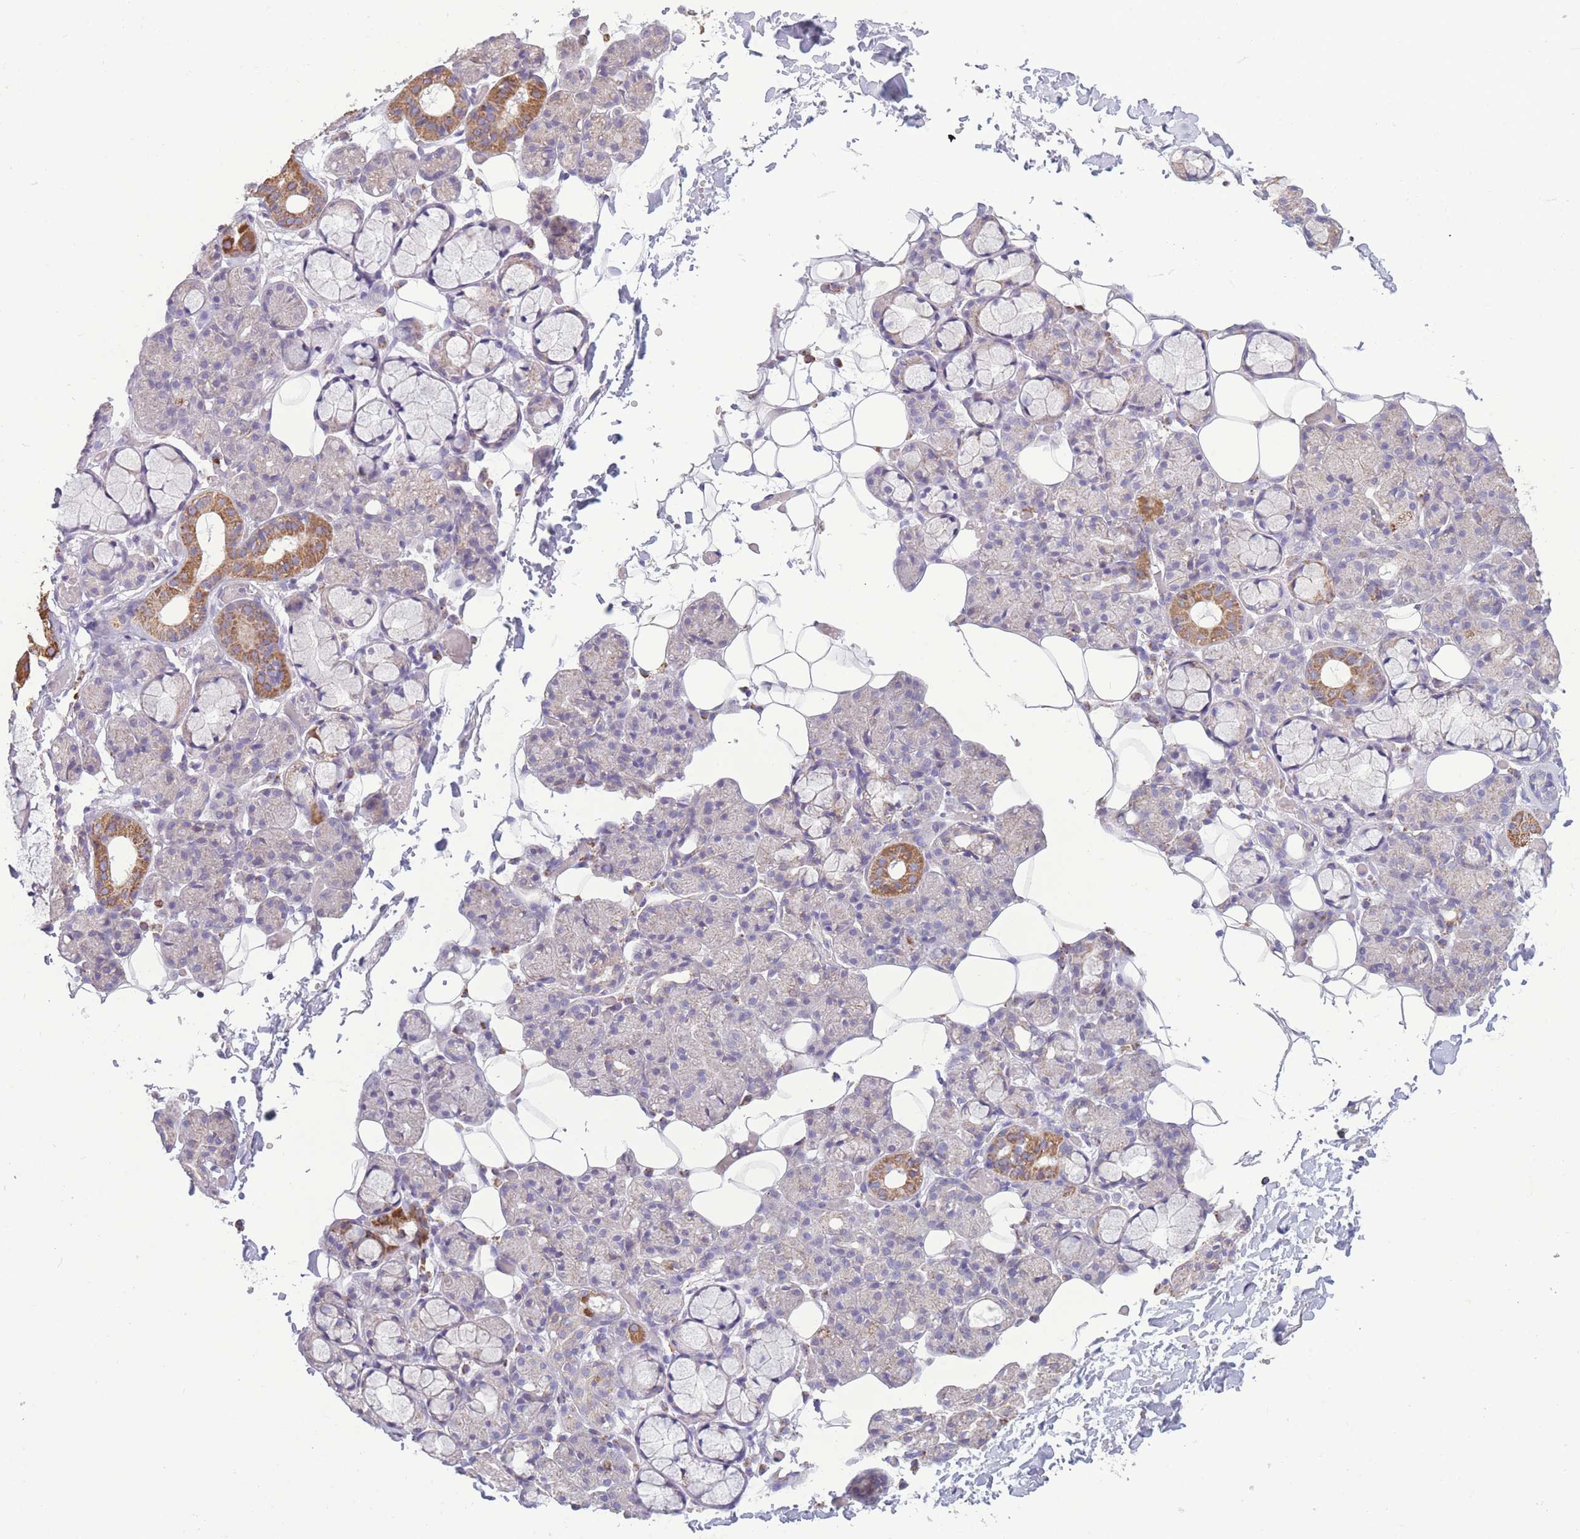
{"staining": {"intensity": "moderate", "quantity": "<25%", "location": "cytoplasmic/membranous"}, "tissue": "salivary gland", "cell_type": "Glandular cells", "image_type": "normal", "snomed": [{"axis": "morphology", "description": "Normal tissue, NOS"}, {"axis": "topography", "description": "Salivary gland"}], "caption": "There is low levels of moderate cytoplasmic/membranous positivity in glandular cells of normal salivary gland, as demonstrated by immunohistochemical staining (brown color).", "gene": "PDHA1", "patient": {"sex": "male", "age": 63}}